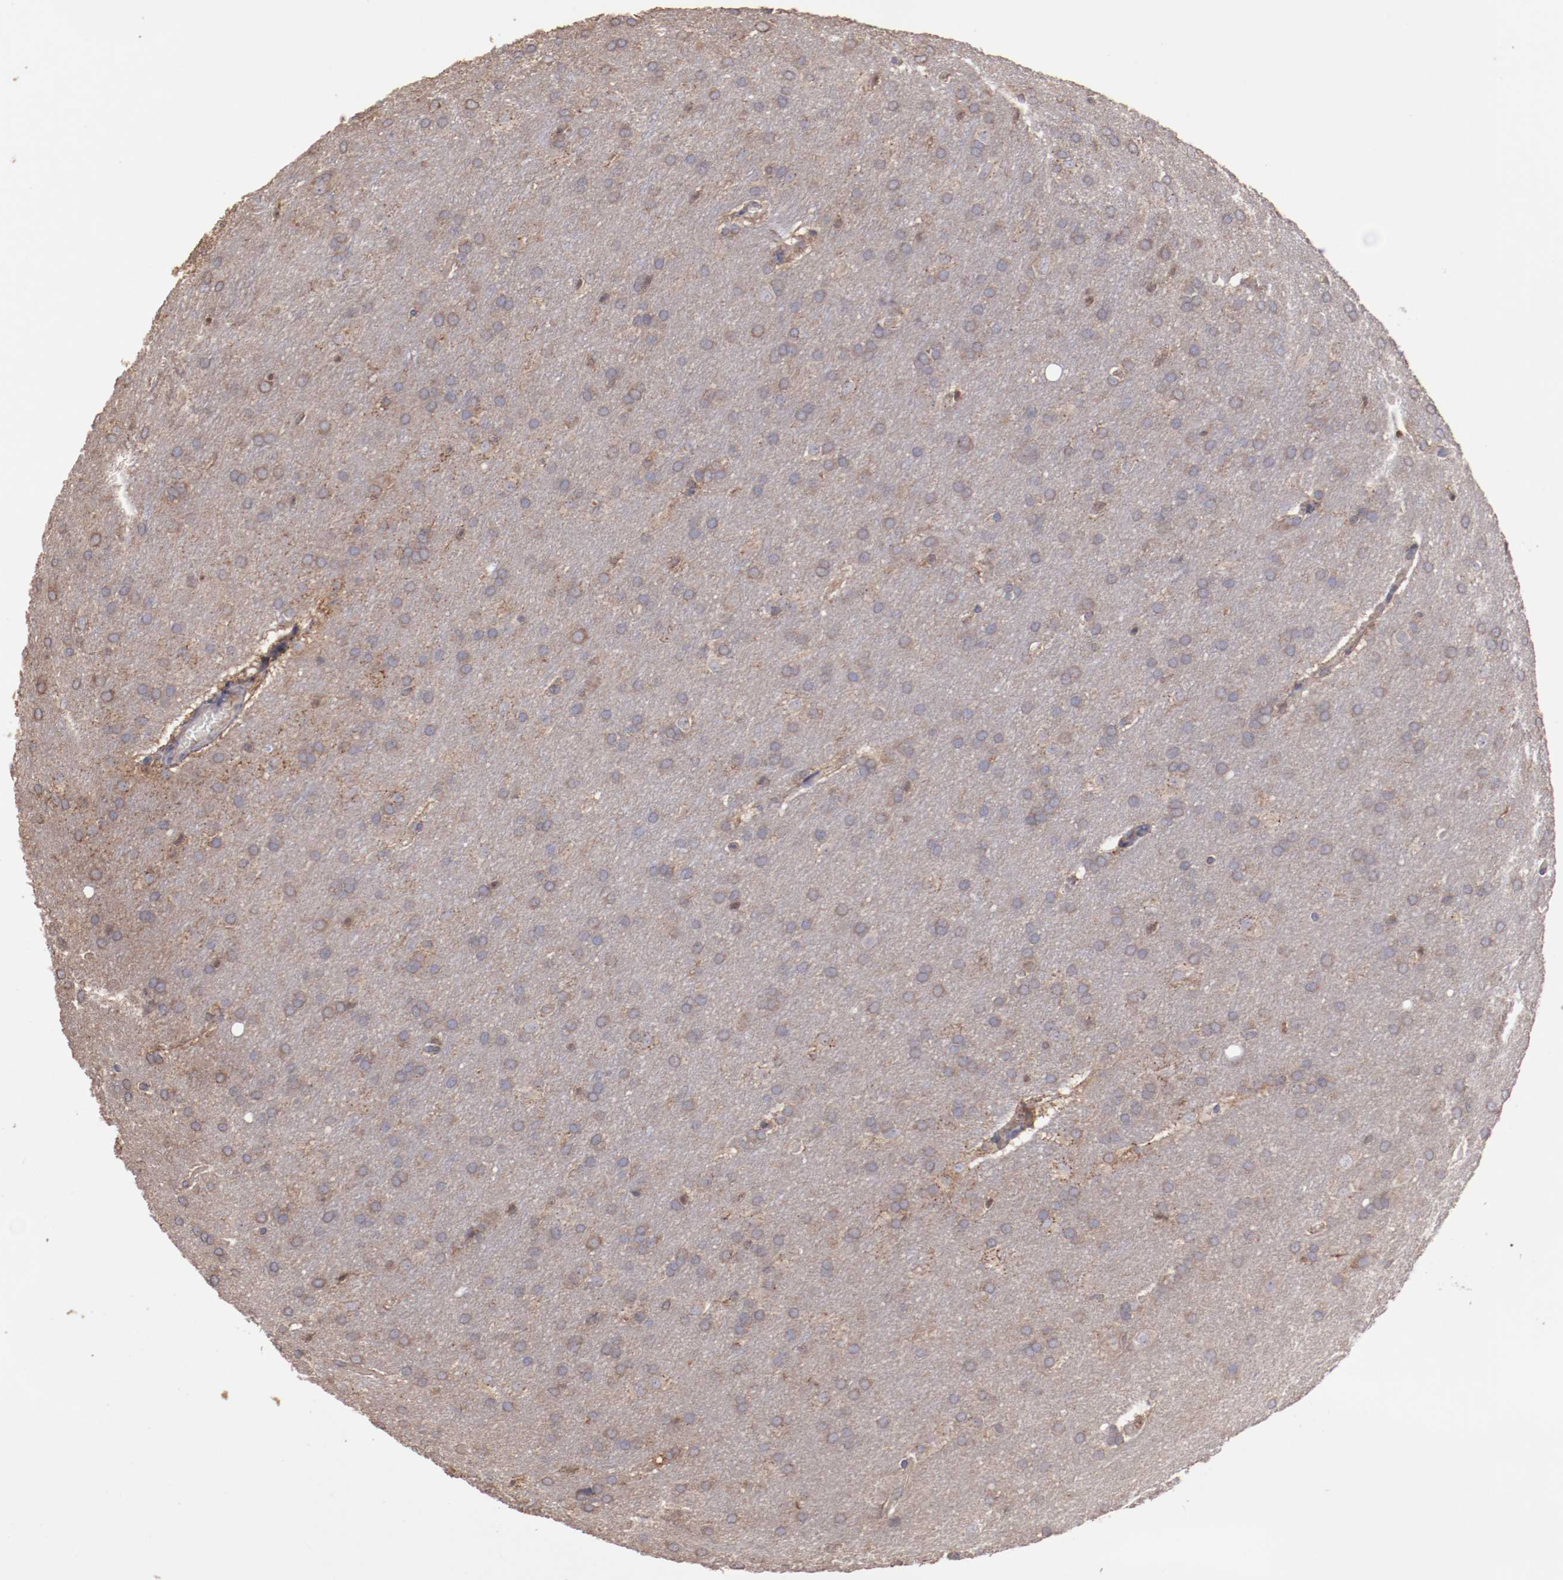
{"staining": {"intensity": "weak", "quantity": "<25%", "location": "cytoplasmic/membranous"}, "tissue": "glioma", "cell_type": "Tumor cells", "image_type": "cancer", "snomed": [{"axis": "morphology", "description": "Glioma, malignant, Low grade"}, {"axis": "topography", "description": "Brain"}], "caption": "IHC photomicrograph of human glioma stained for a protein (brown), which exhibits no positivity in tumor cells. (Stains: DAB IHC with hematoxylin counter stain, Microscopy: brightfield microscopy at high magnification).", "gene": "NFKBIE", "patient": {"sex": "female", "age": 32}}